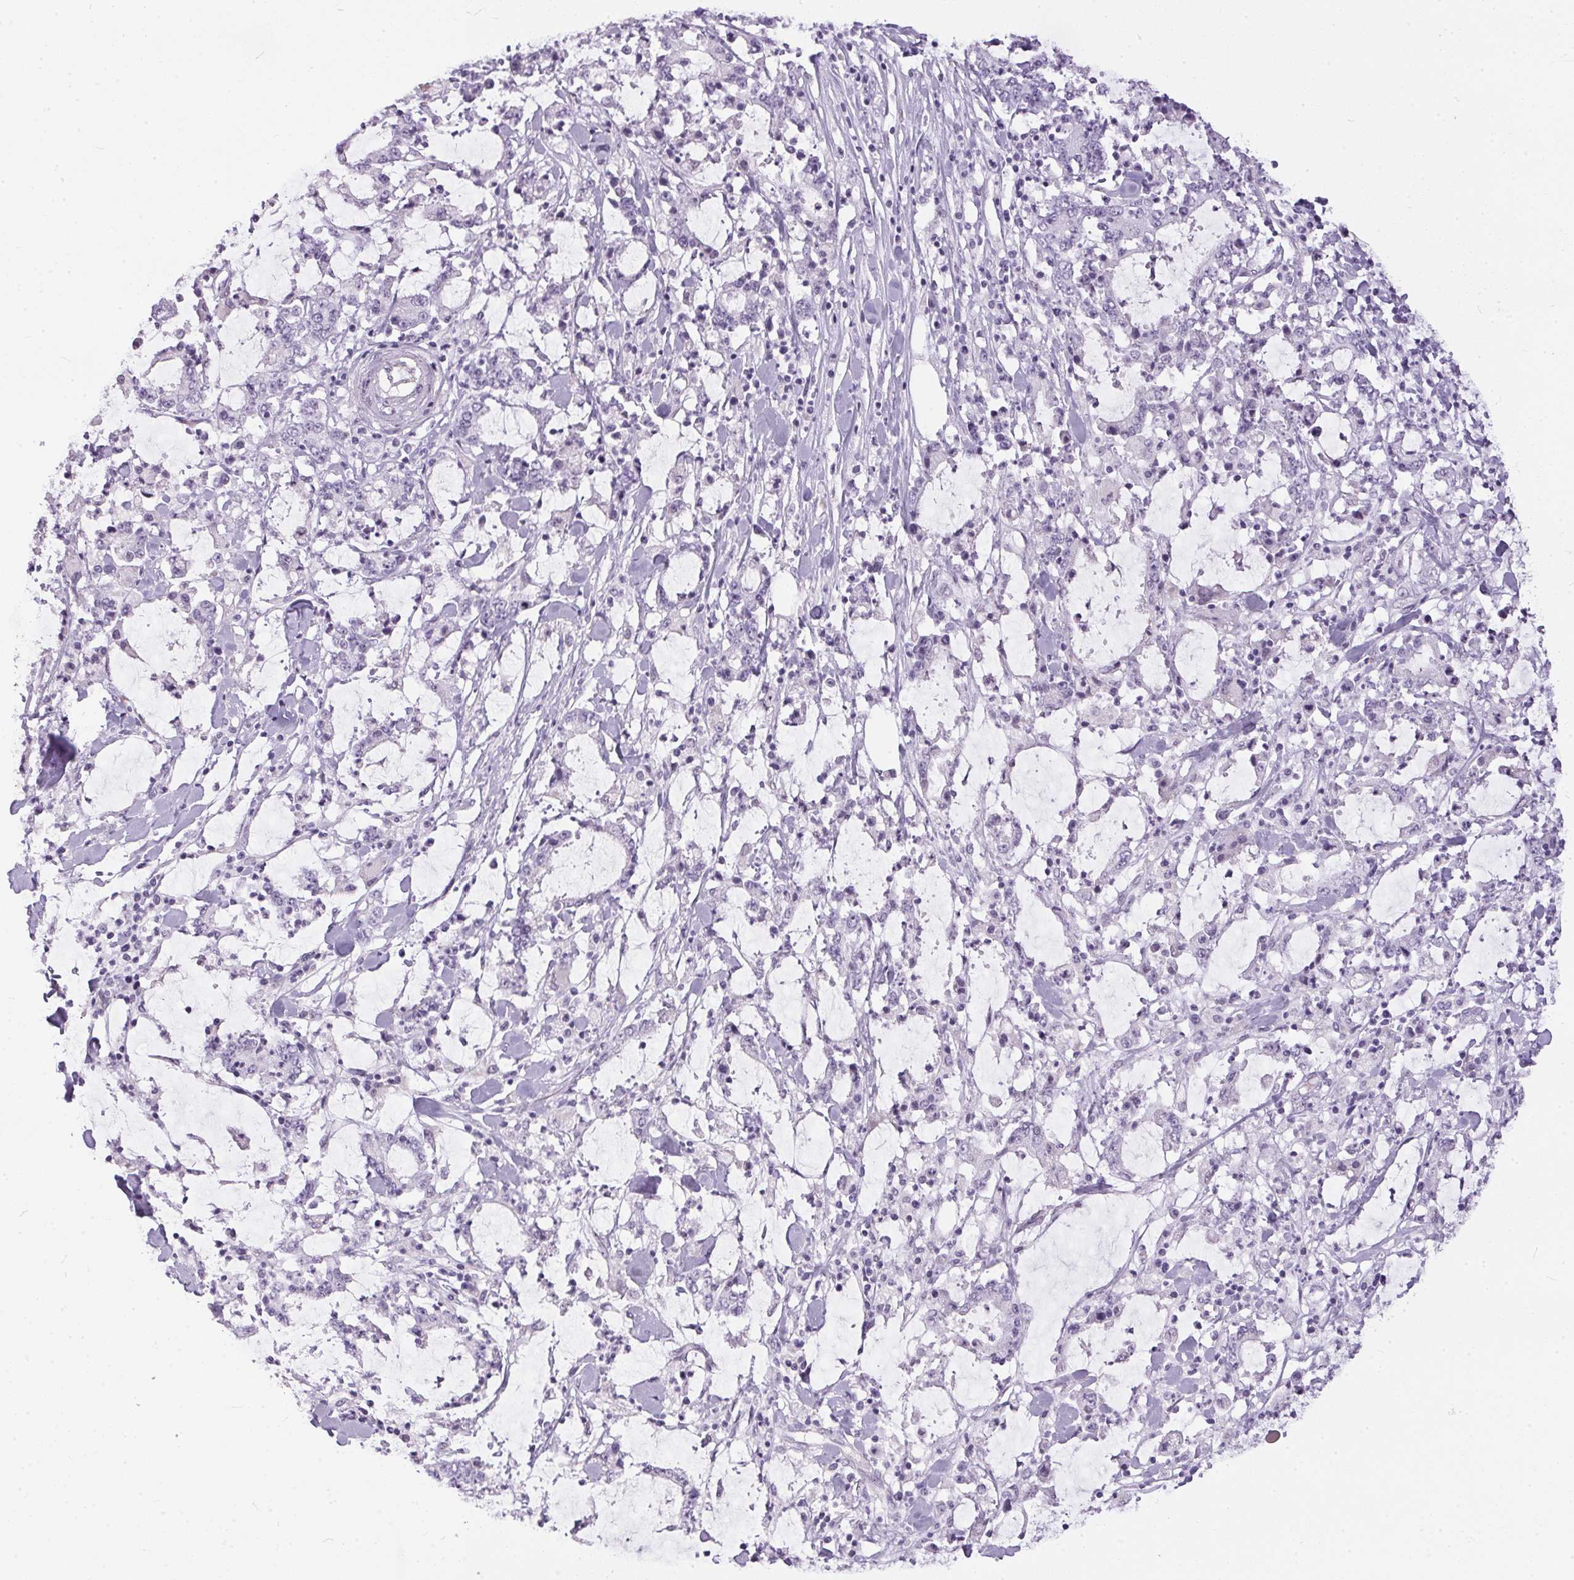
{"staining": {"intensity": "negative", "quantity": "none", "location": "none"}, "tissue": "stomach cancer", "cell_type": "Tumor cells", "image_type": "cancer", "snomed": [{"axis": "morphology", "description": "Adenocarcinoma, NOS"}, {"axis": "topography", "description": "Stomach, upper"}], "caption": "This is a histopathology image of immunohistochemistry (IHC) staining of stomach cancer, which shows no staining in tumor cells.", "gene": "GBP6", "patient": {"sex": "male", "age": 68}}